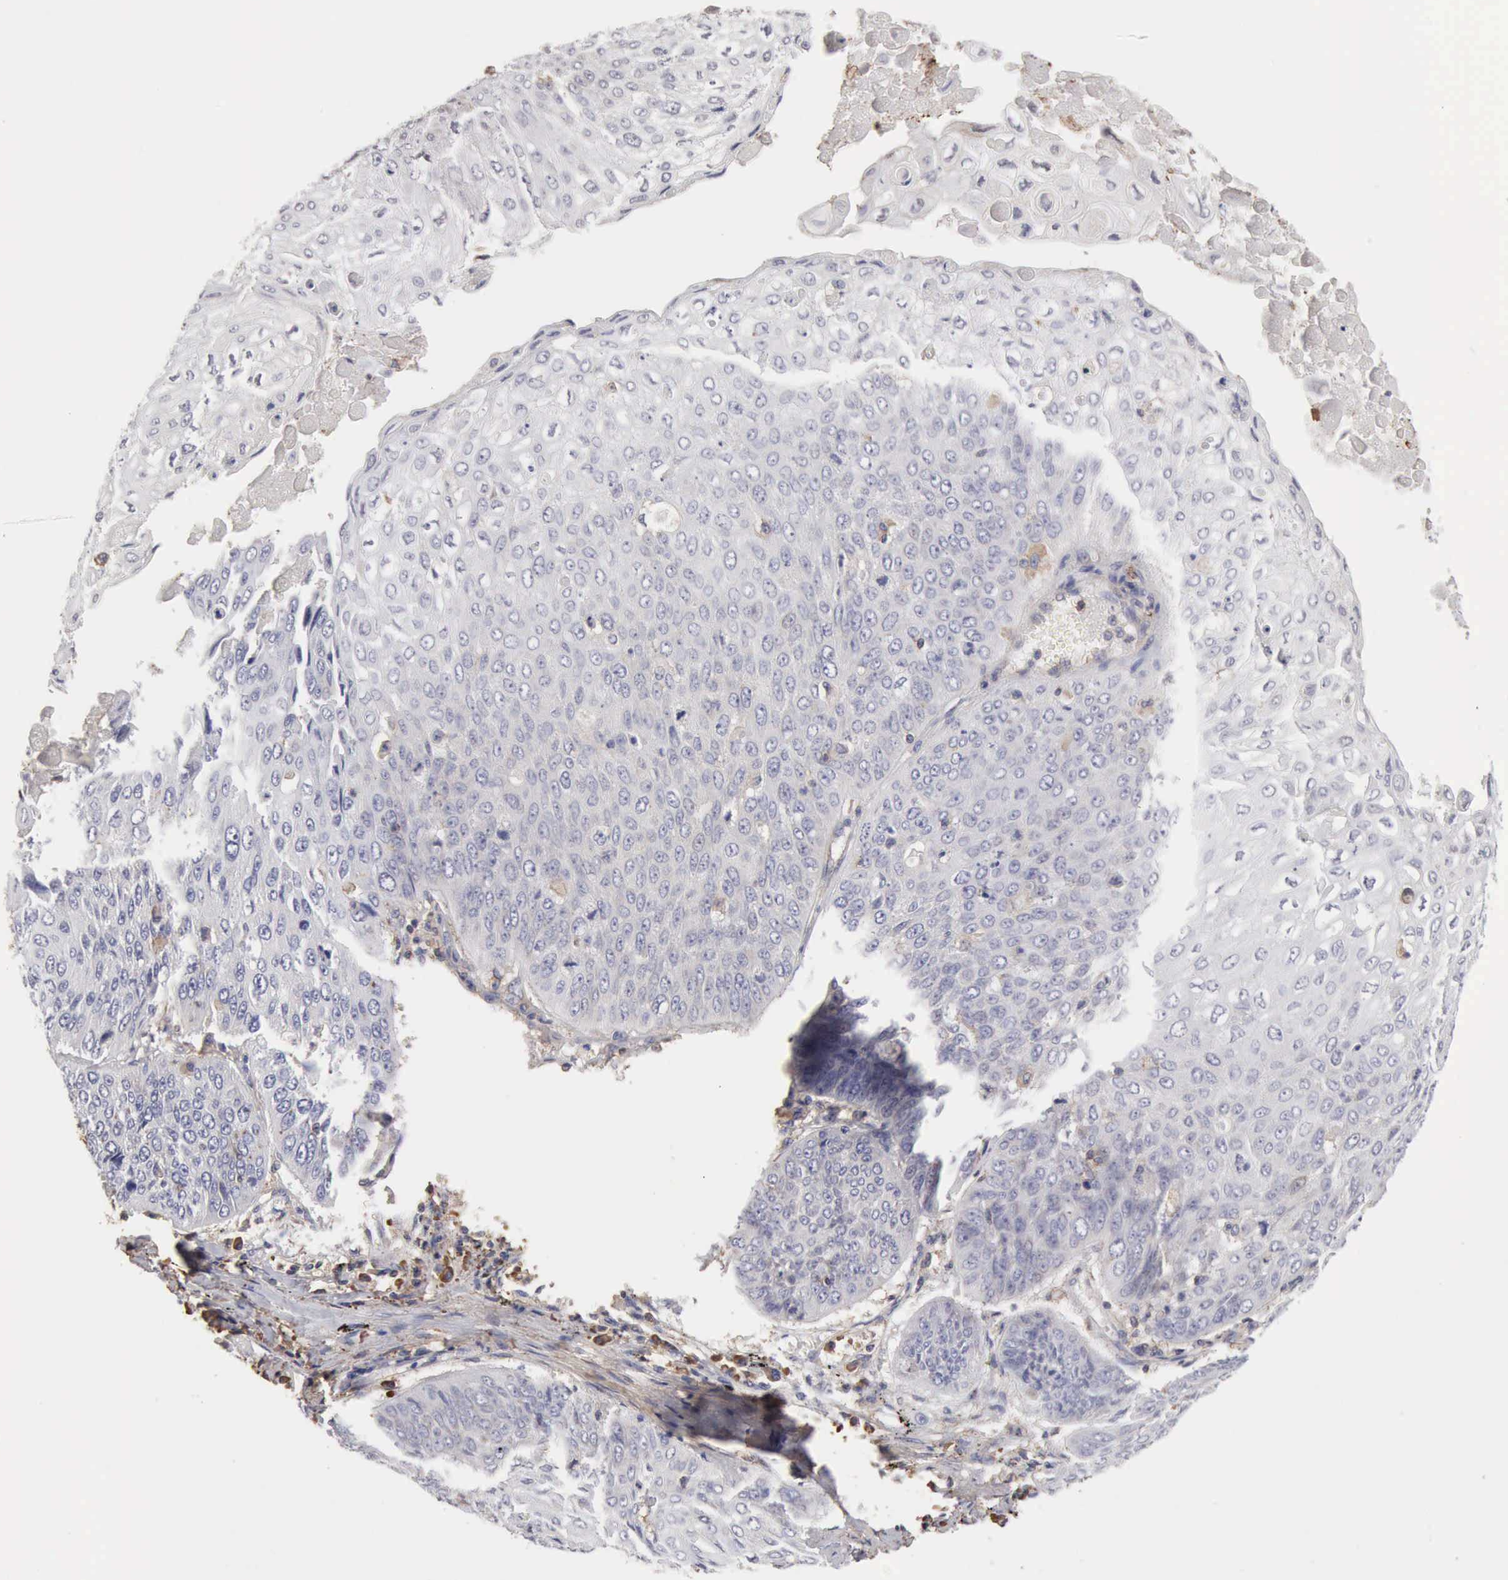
{"staining": {"intensity": "negative", "quantity": "none", "location": "none"}, "tissue": "lung cancer", "cell_type": "Tumor cells", "image_type": "cancer", "snomed": [{"axis": "morphology", "description": "Adenocarcinoma, NOS"}, {"axis": "topography", "description": "Lung"}], "caption": "The immunohistochemistry photomicrograph has no significant staining in tumor cells of adenocarcinoma (lung) tissue.", "gene": "GPR101", "patient": {"sex": "male", "age": 60}}